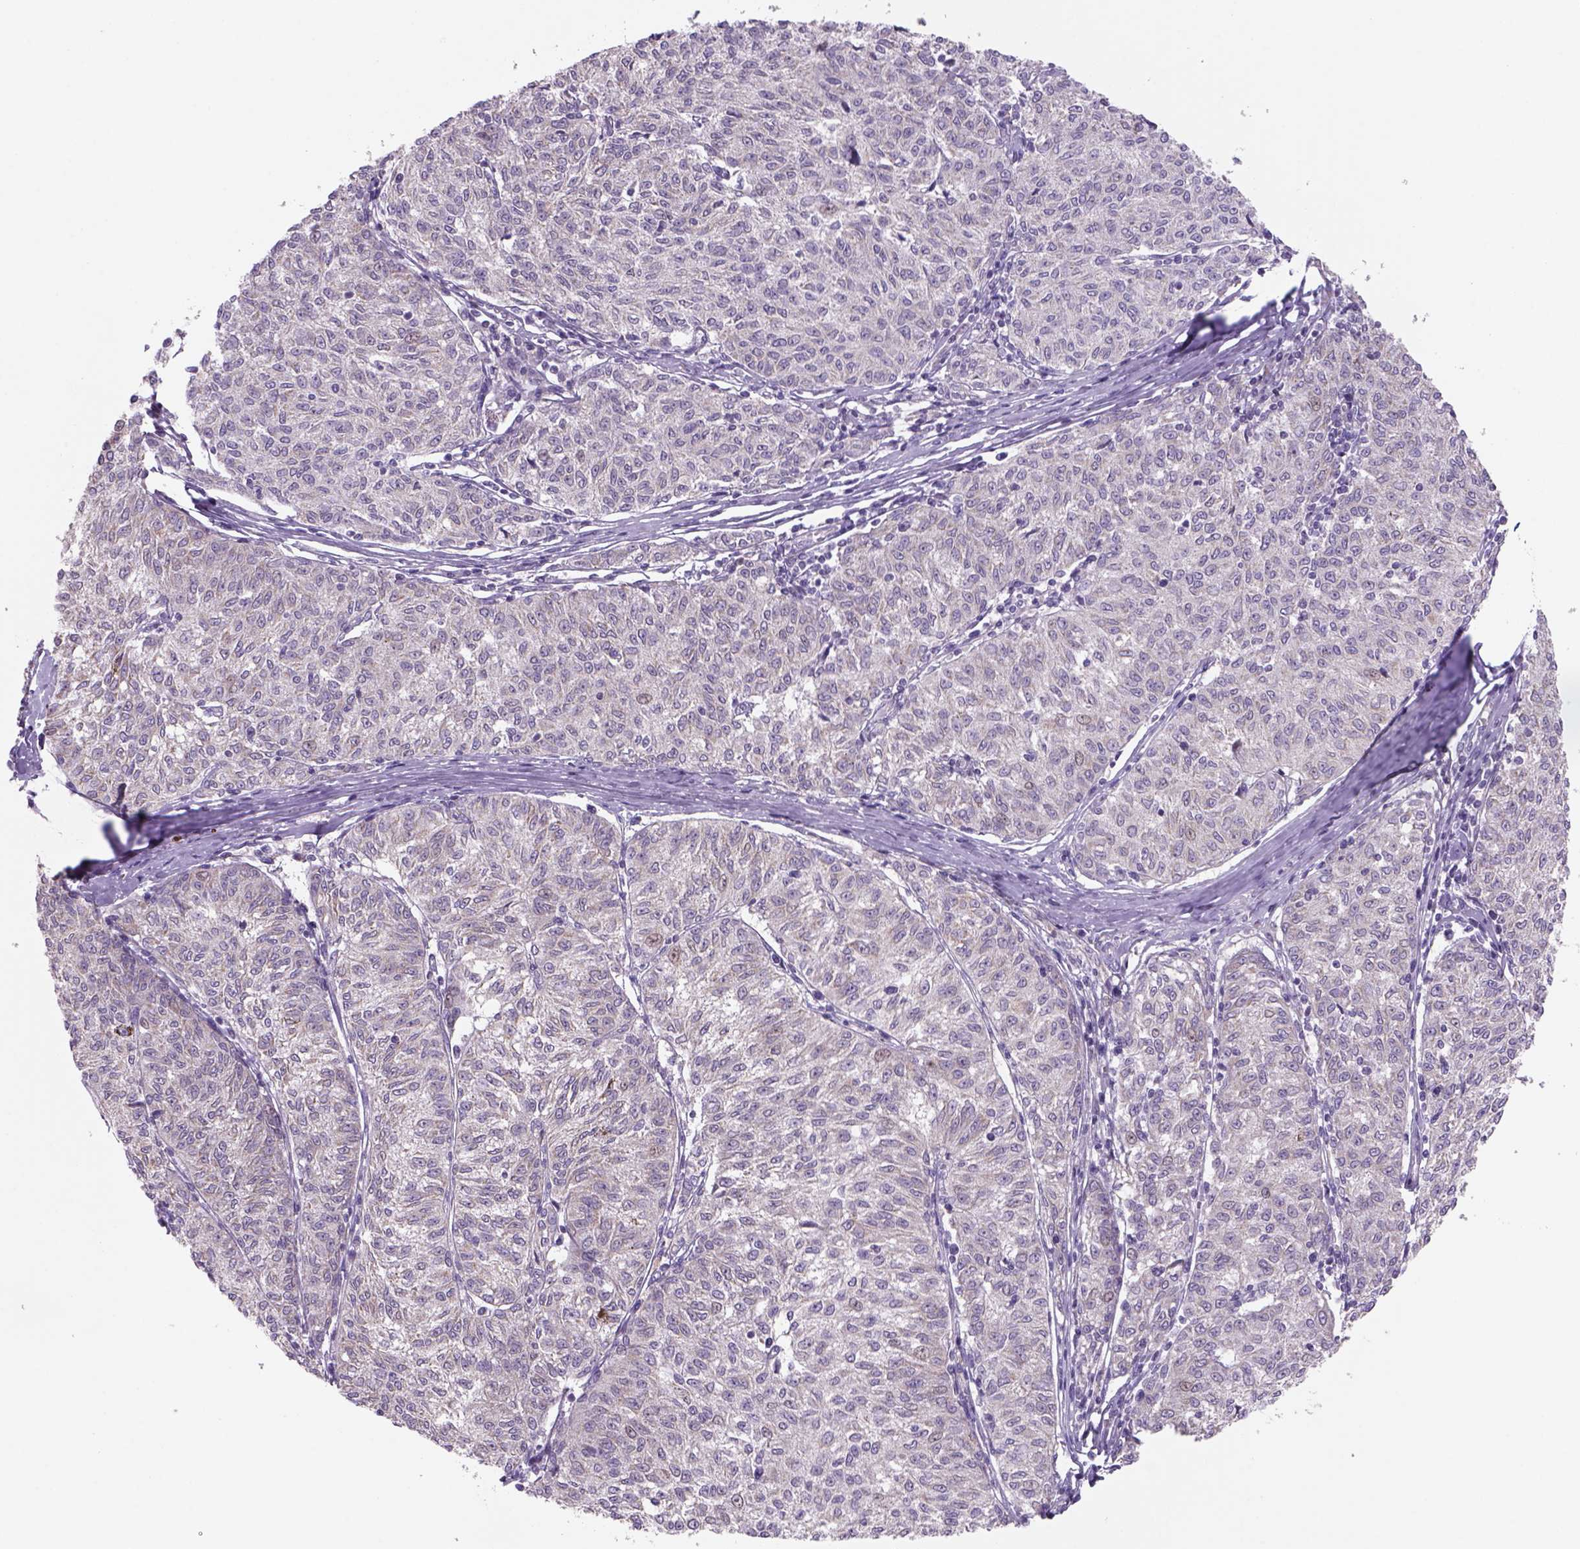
{"staining": {"intensity": "negative", "quantity": "none", "location": "none"}, "tissue": "melanoma", "cell_type": "Tumor cells", "image_type": "cancer", "snomed": [{"axis": "morphology", "description": "Malignant melanoma, NOS"}, {"axis": "topography", "description": "Skin"}], "caption": "IHC photomicrograph of malignant melanoma stained for a protein (brown), which shows no expression in tumor cells.", "gene": "ADGRV1", "patient": {"sex": "female", "age": 72}}